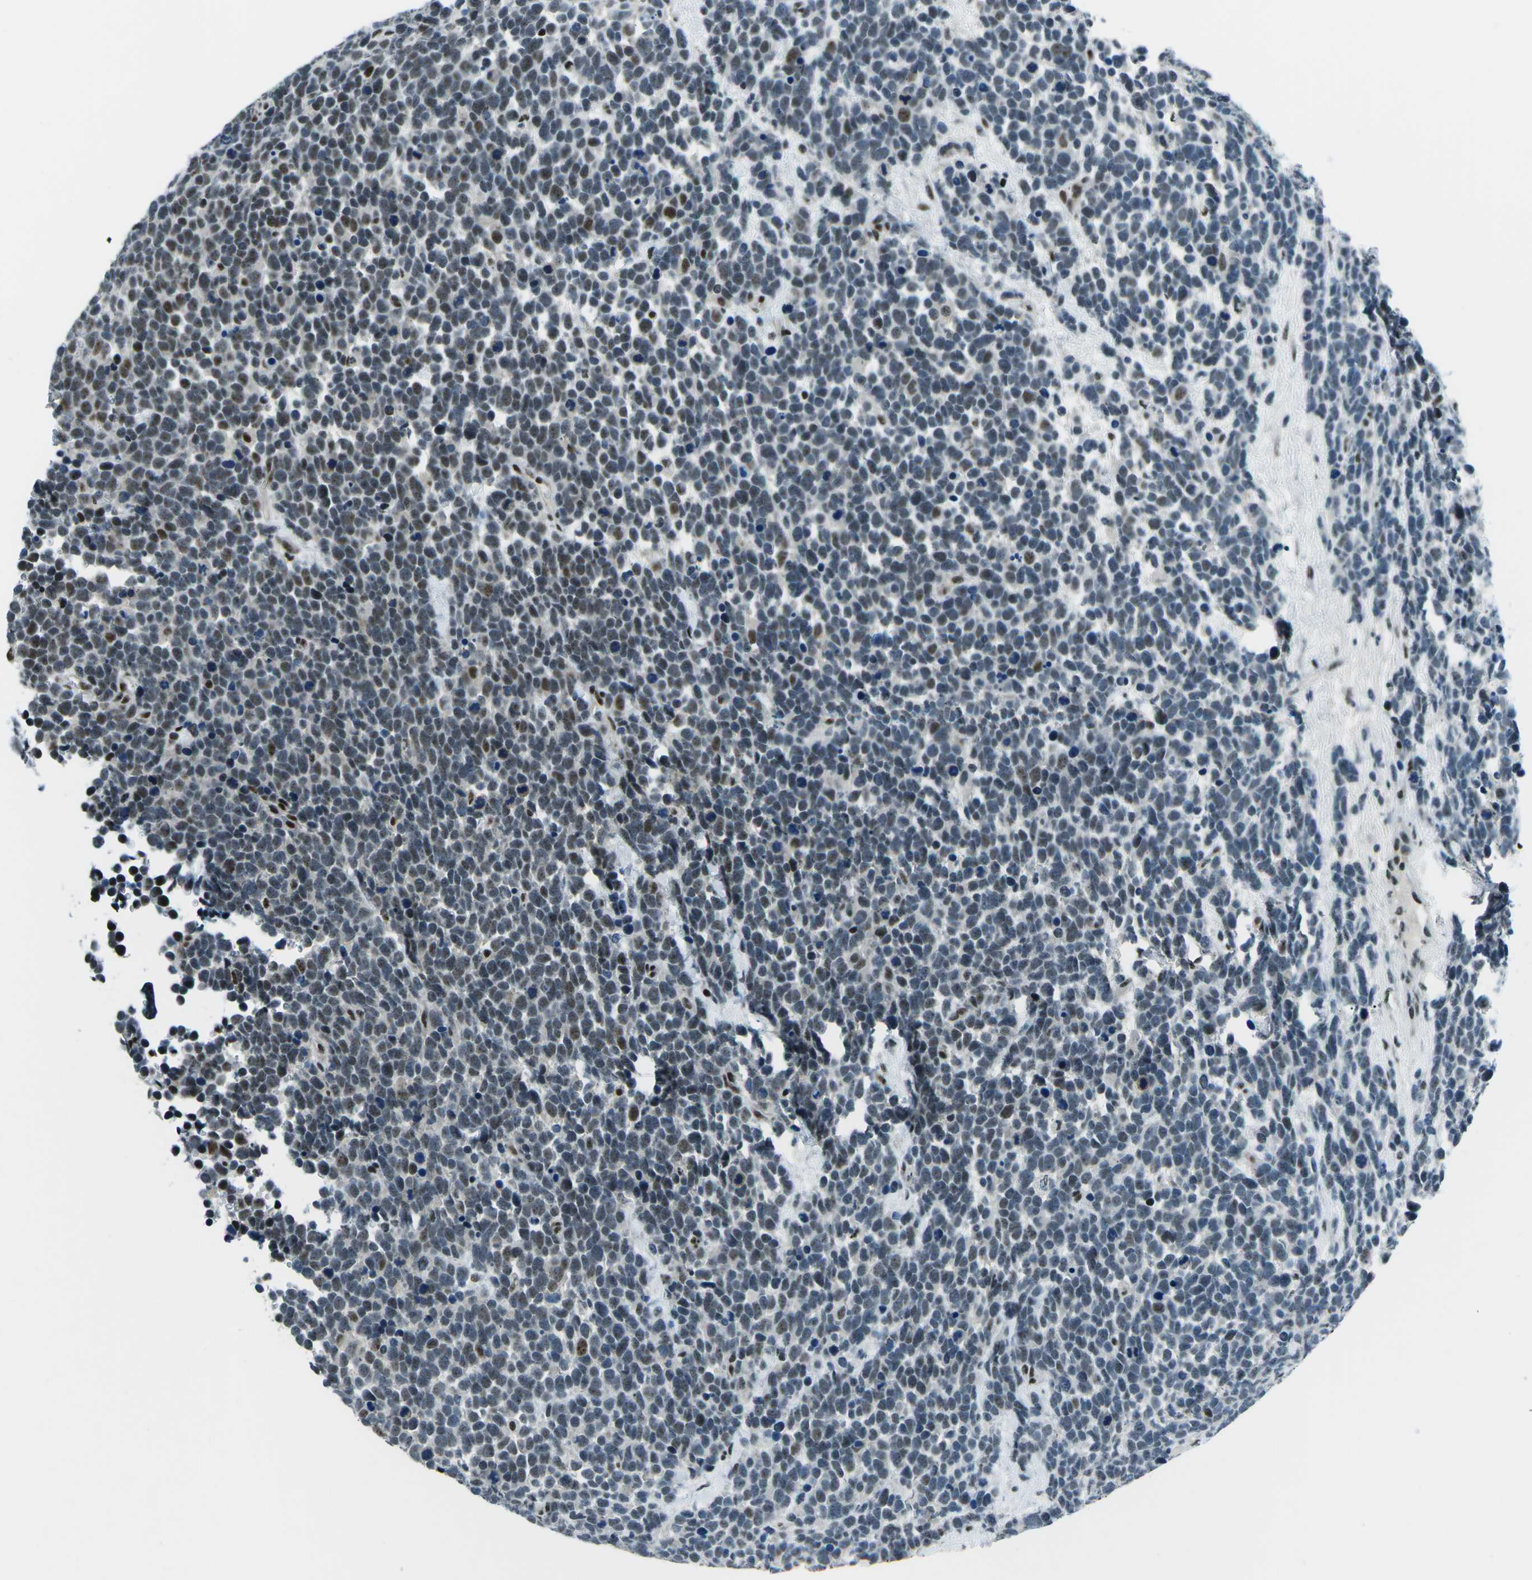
{"staining": {"intensity": "weak", "quantity": "25%-75%", "location": "nuclear"}, "tissue": "urothelial cancer", "cell_type": "Tumor cells", "image_type": "cancer", "snomed": [{"axis": "morphology", "description": "Urothelial carcinoma, High grade"}, {"axis": "topography", "description": "Urinary bladder"}], "caption": "Weak nuclear staining is seen in about 25%-75% of tumor cells in urothelial cancer. The staining was performed using DAB (3,3'-diaminobenzidine) to visualize the protein expression in brown, while the nuclei were stained in blue with hematoxylin (Magnification: 20x).", "gene": "RBL2", "patient": {"sex": "female", "age": 82}}